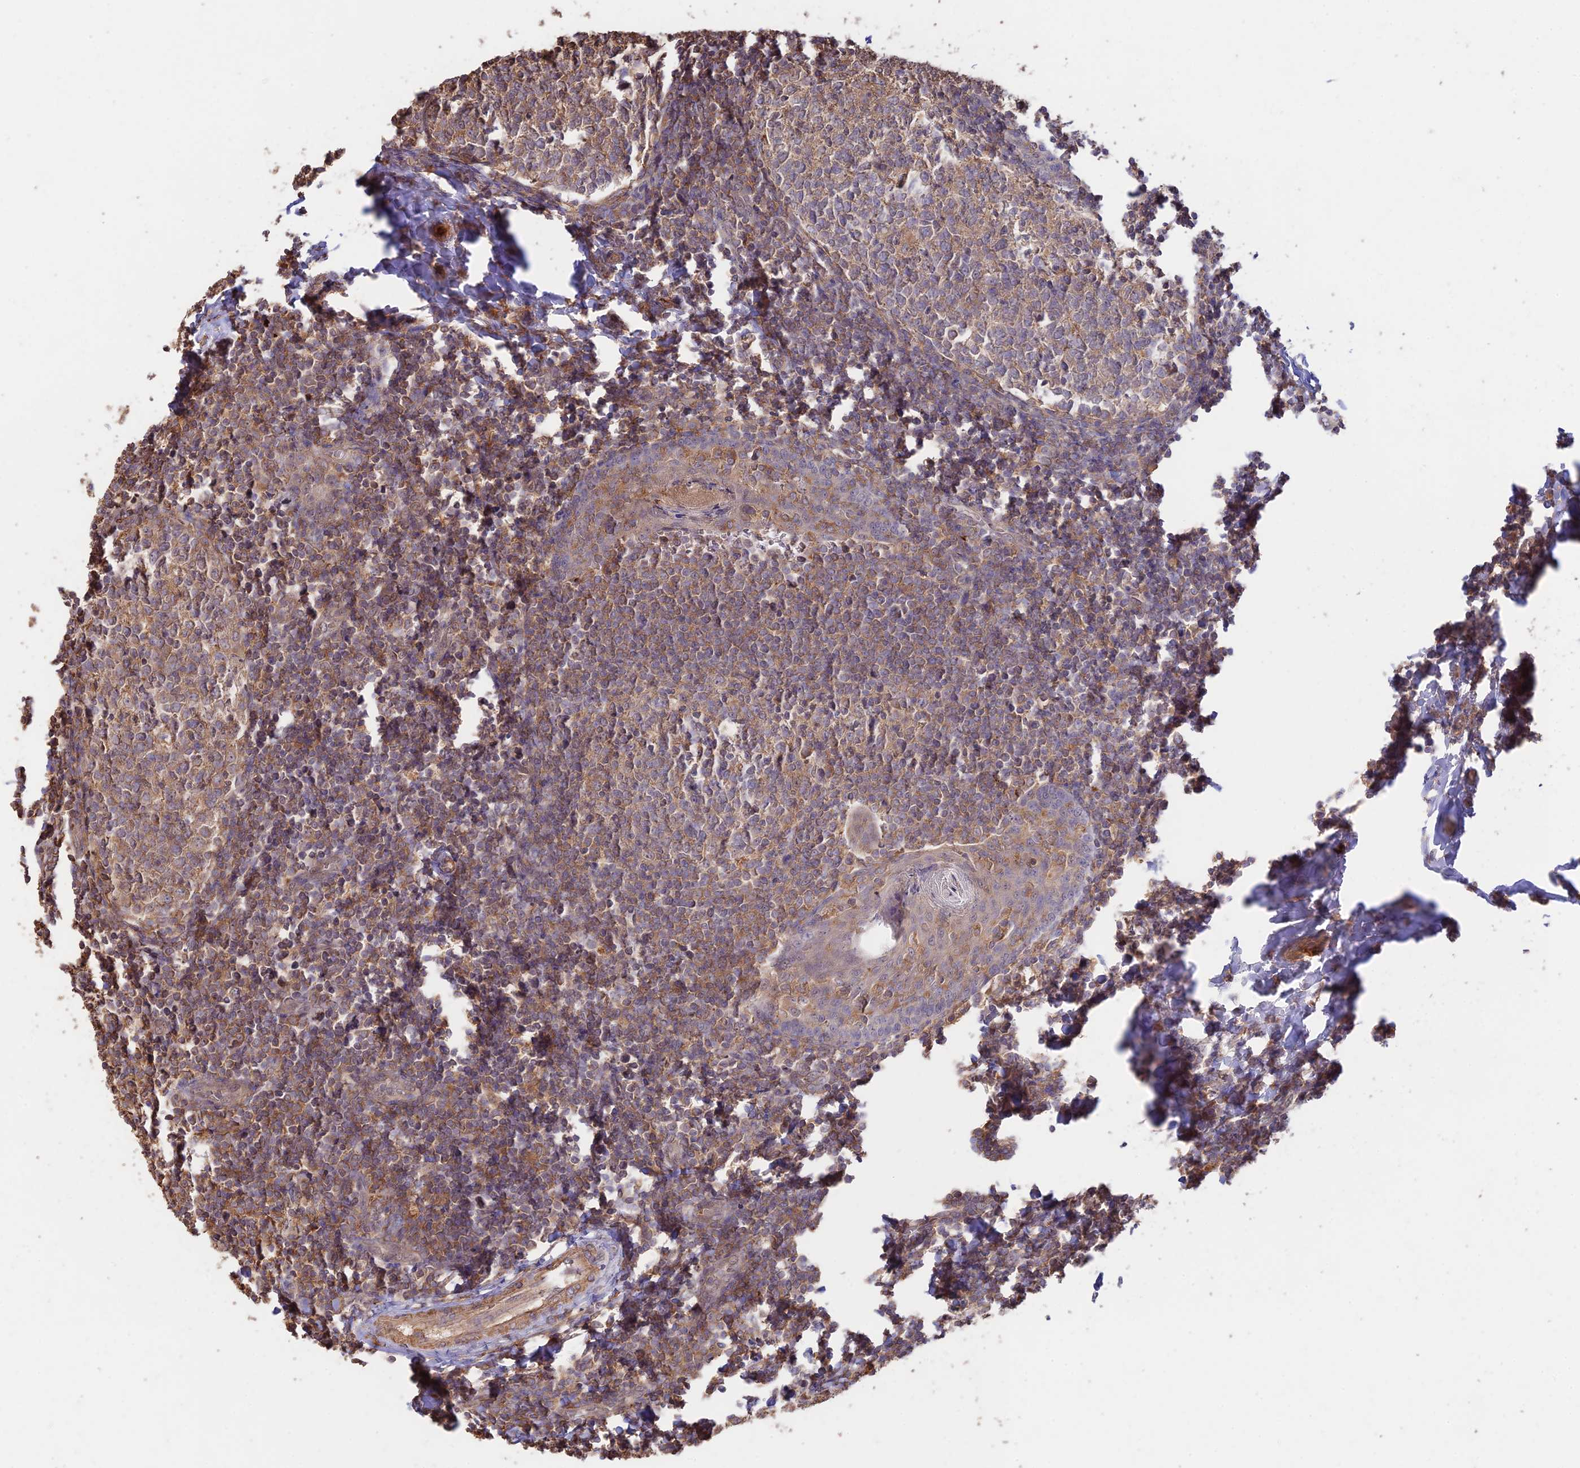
{"staining": {"intensity": "weak", "quantity": ">75%", "location": "cytoplasmic/membranous"}, "tissue": "tonsil", "cell_type": "Germinal center cells", "image_type": "normal", "snomed": [{"axis": "morphology", "description": "Normal tissue, NOS"}, {"axis": "topography", "description": "Tonsil"}], "caption": "About >75% of germinal center cells in normal human tonsil show weak cytoplasmic/membranous protein expression as visualized by brown immunohistochemical staining.", "gene": "CLCF1", "patient": {"sex": "female", "age": 19}}